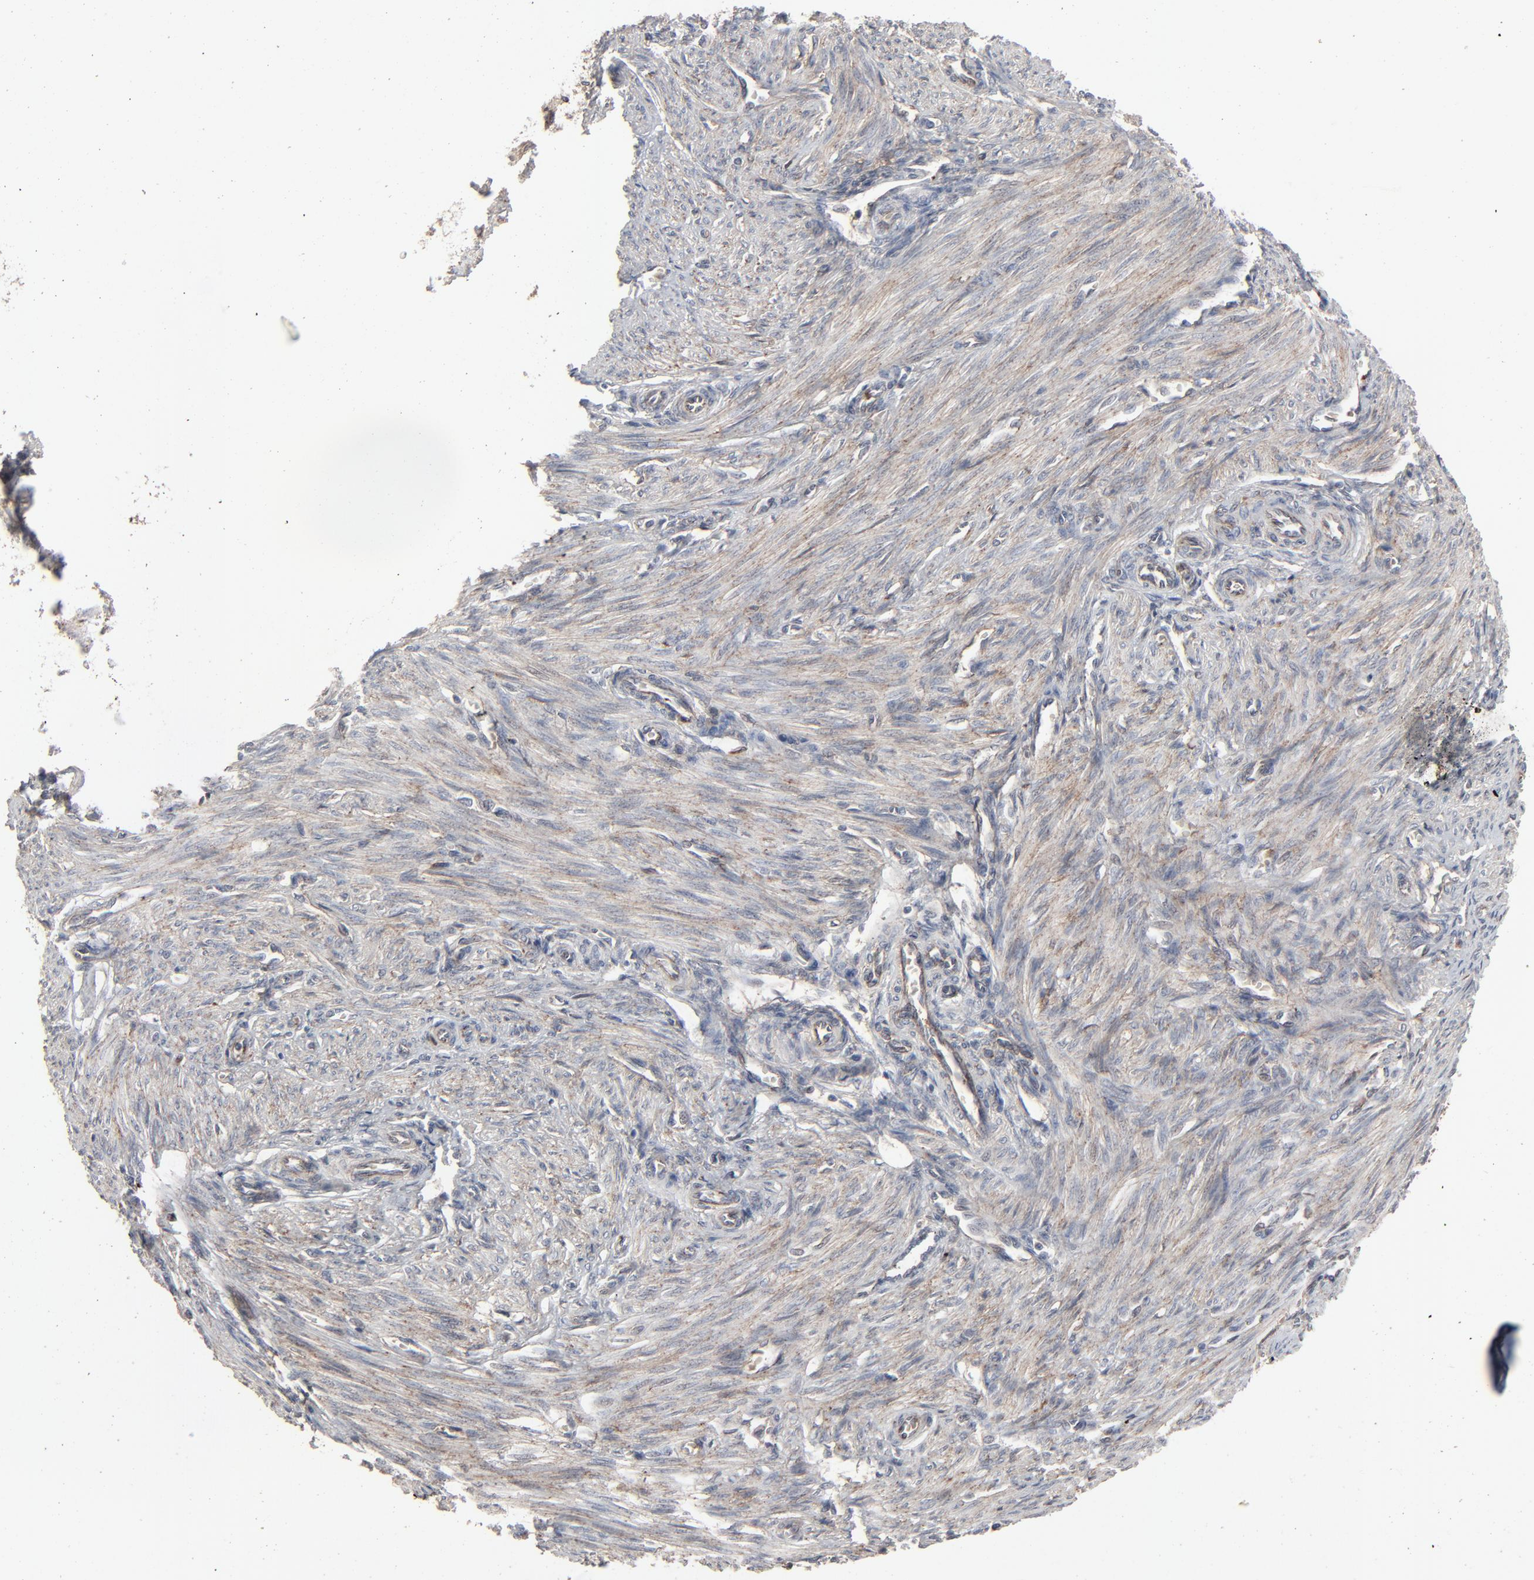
{"staining": {"intensity": "weak", "quantity": "25%-75%", "location": "cytoplasmic/membranous"}, "tissue": "endometrium", "cell_type": "Cells in endometrial stroma", "image_type": "normal", "snomed": [{"axis": "morphology", "description": "Normal tissue, NOS"}, {"axis": "topography", "description": "Endometrium"}], "caption": "Weak cytoplasmic/membranous expression for a protein is appreciated in about 25%-75% of cells in endometrial stroma of unremarkable endometrium using IHC.", "gene": "JAM3", "patient": {"sex": "female", "age": 27}}